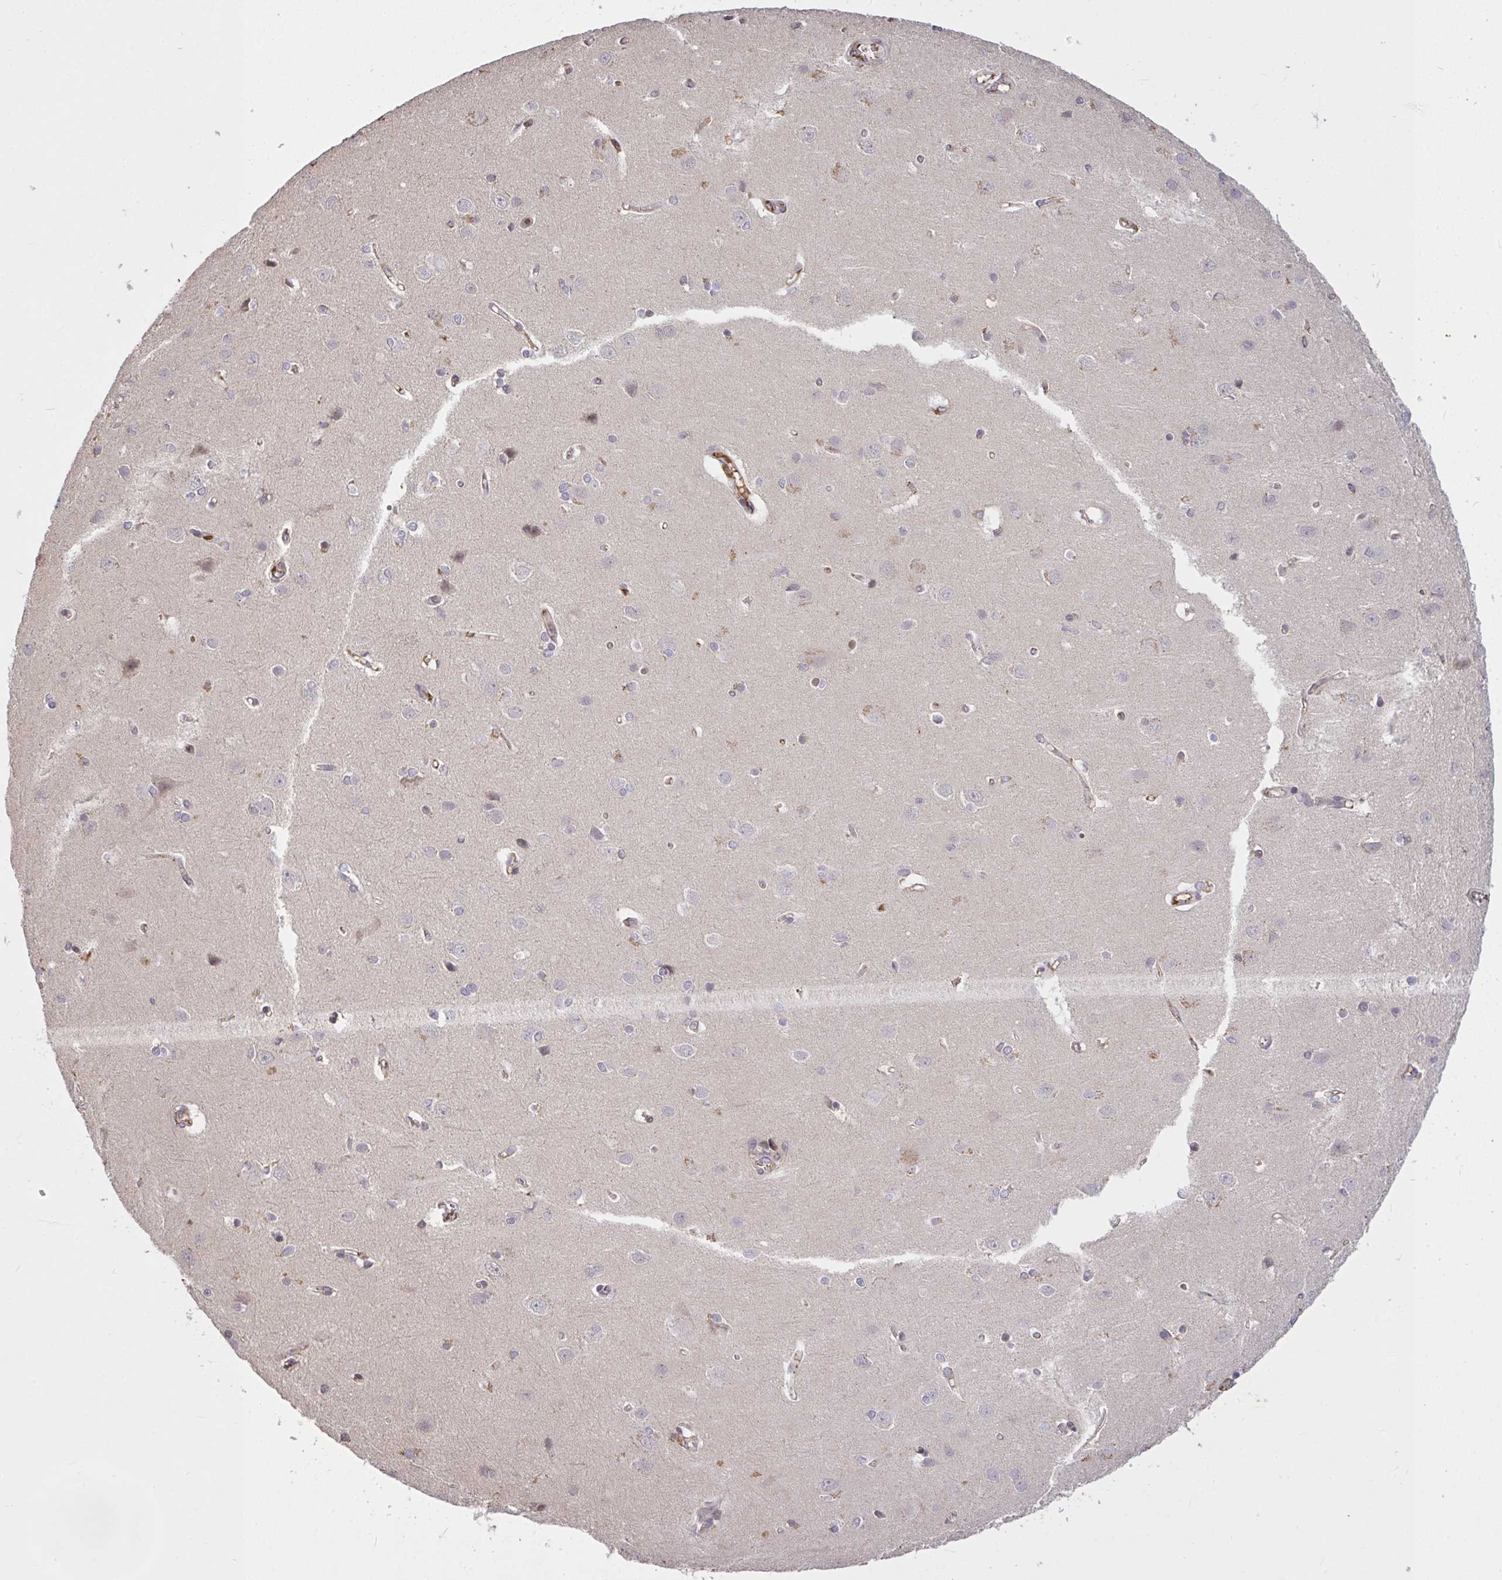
{"staining": {"intensity": "negative", "quantity": "none", "location": "none"}, "tissue": "cerebral cortex", "cell_type": "Endothelial cells", "image_type": "normal", "snomed": [{"axis": "morphology", "description": "Normal tissue, NOS"}, {"axis": "topography", "description": "Cerebral cortex"}], "caption": "Immunohistochemistry (IHC) histopathology image of benign human cerebral cortex stained for a protein (brown), which reveals no staining in endothelial cells.", "gene": "FCER1A", "patient": {"sex": "male", "age": 37}}